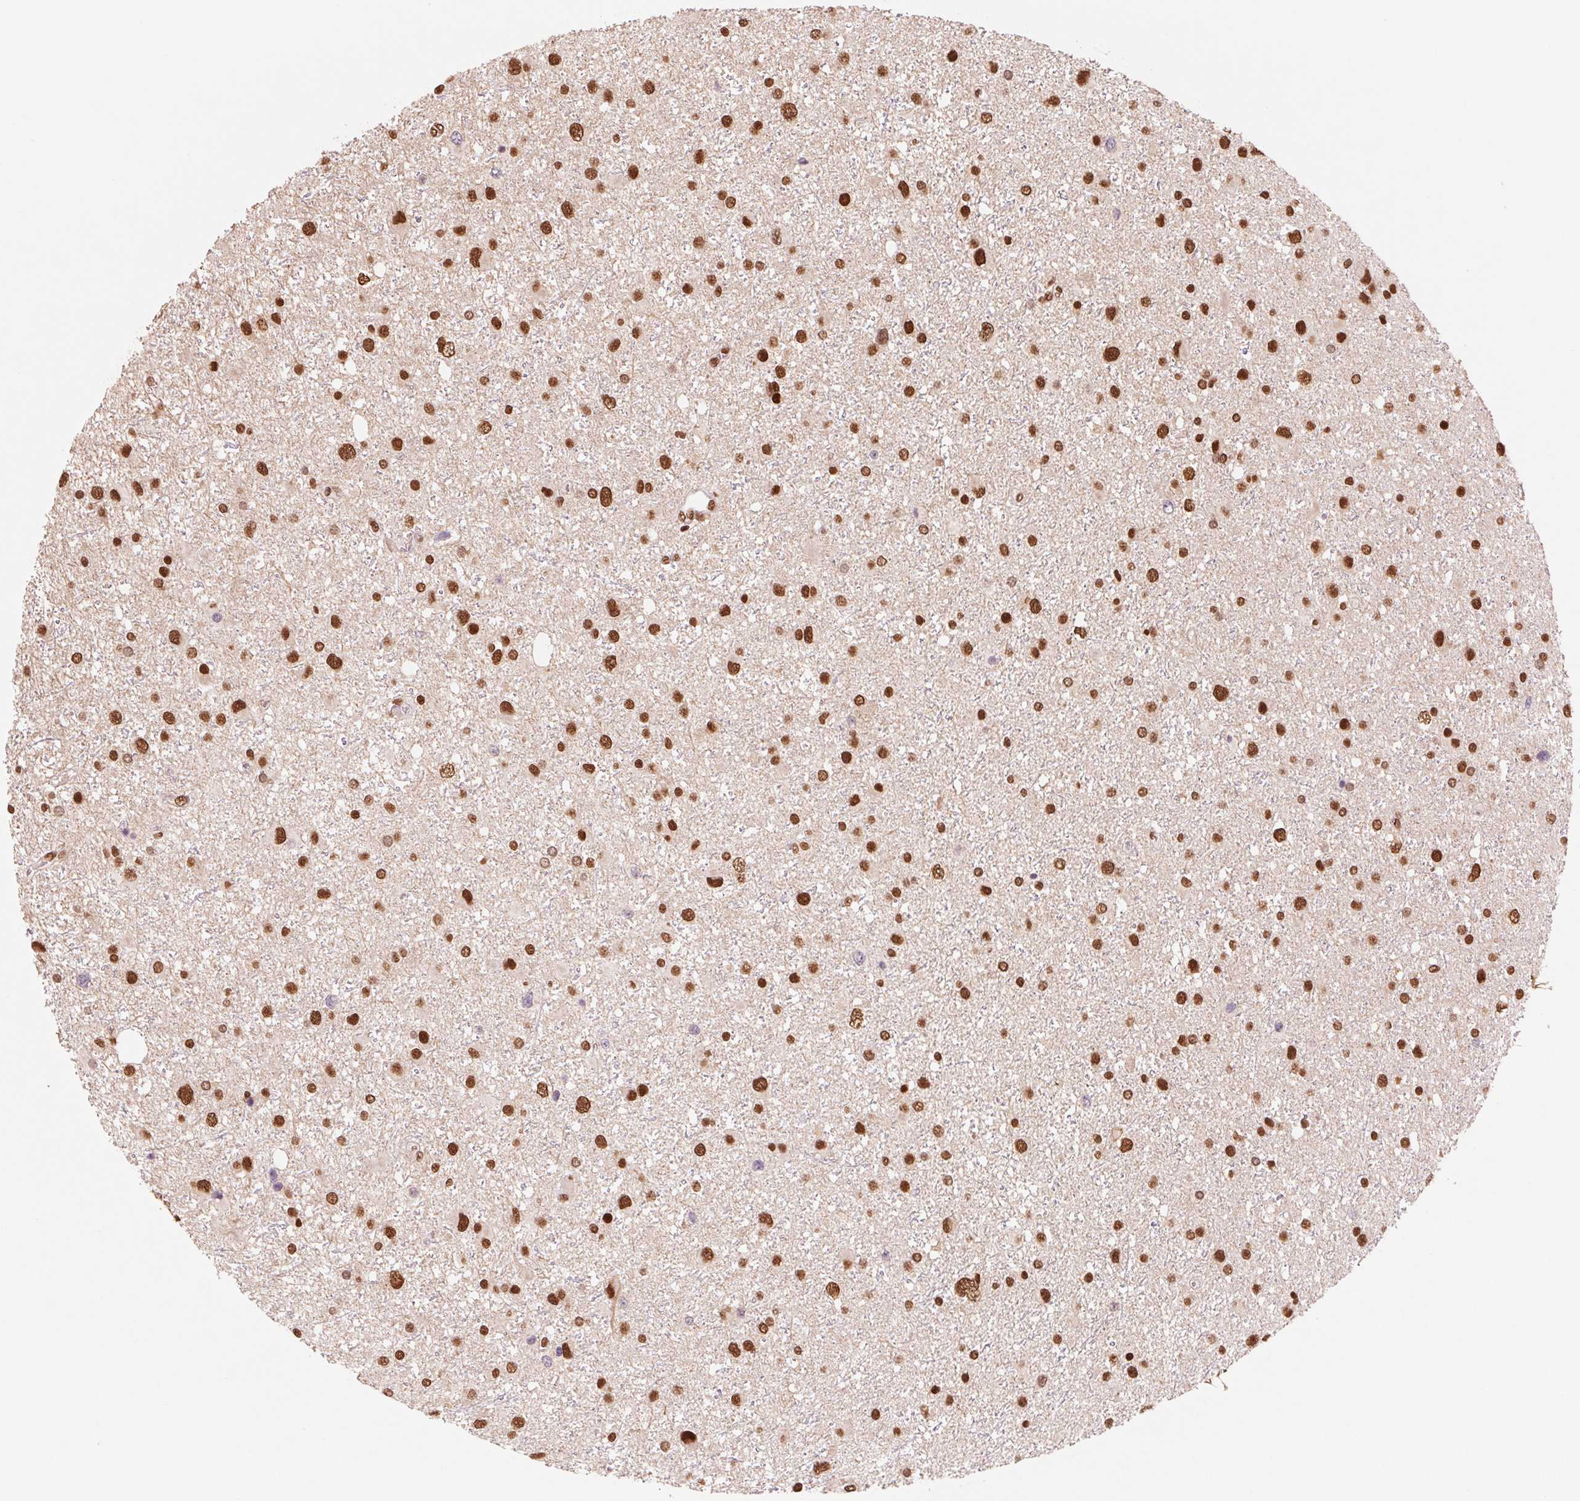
{"staining": {"intensity": "strong", "quantity": ">75%", "location": "nuclear"}, "tissue": "glioma", "cell_type": "Tumor cells", "image_type": "cancer", "snomed": [{"axis": "morphology", "description": "Glioma, malignant, Low grade"}, {"axis": "topography", "description": "Brain"}], "caption": "Immunohistochemical staining of human malignant low-grade glioma demonstrates strong nuclear protein staining in about >75% of tumor cells.", "gene": "TTLL9", "patient": {"sex": "female", "age": 32}}